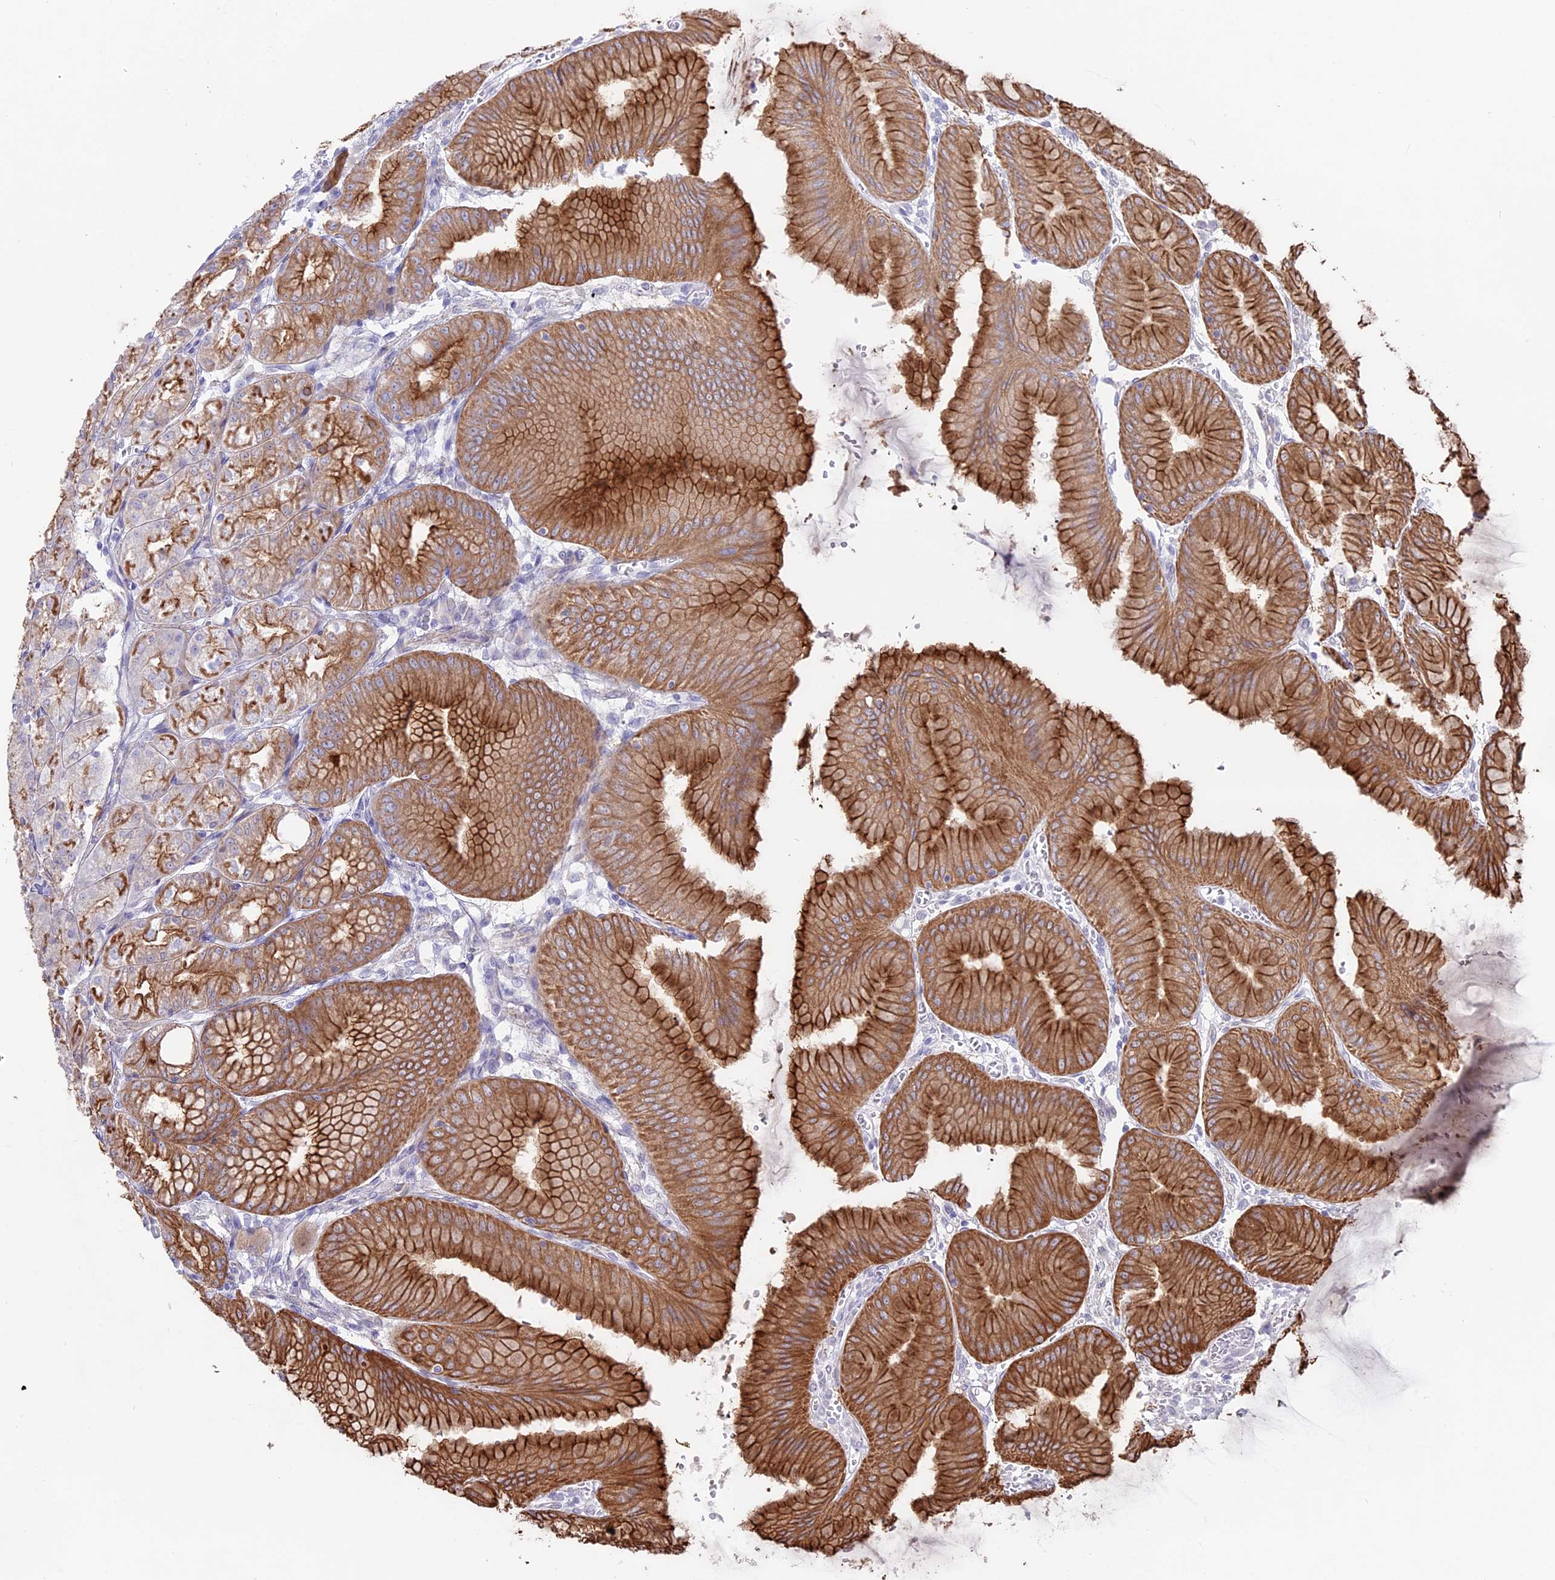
{"staining": {"intensity": "strong", "quantity": ">75%", "location": "cytoplasmic/membranous"}, "tissue": "stomach", "cell_type": "Glandular cells", "image_type": "normal", "snomed": [{"axis": "morphology", "description": "Normal tissue, NOS"}, {"axis": "topography", "description": "Stomach, lower"}], "caption": "Stomach stained with immunohistochemistry (IHC) reveals strong cytoplasmic/membranous positivity in about >75% of glandular cells.", "gene": "MYO5B", "patient": {"sex": "male", "age": 71}}